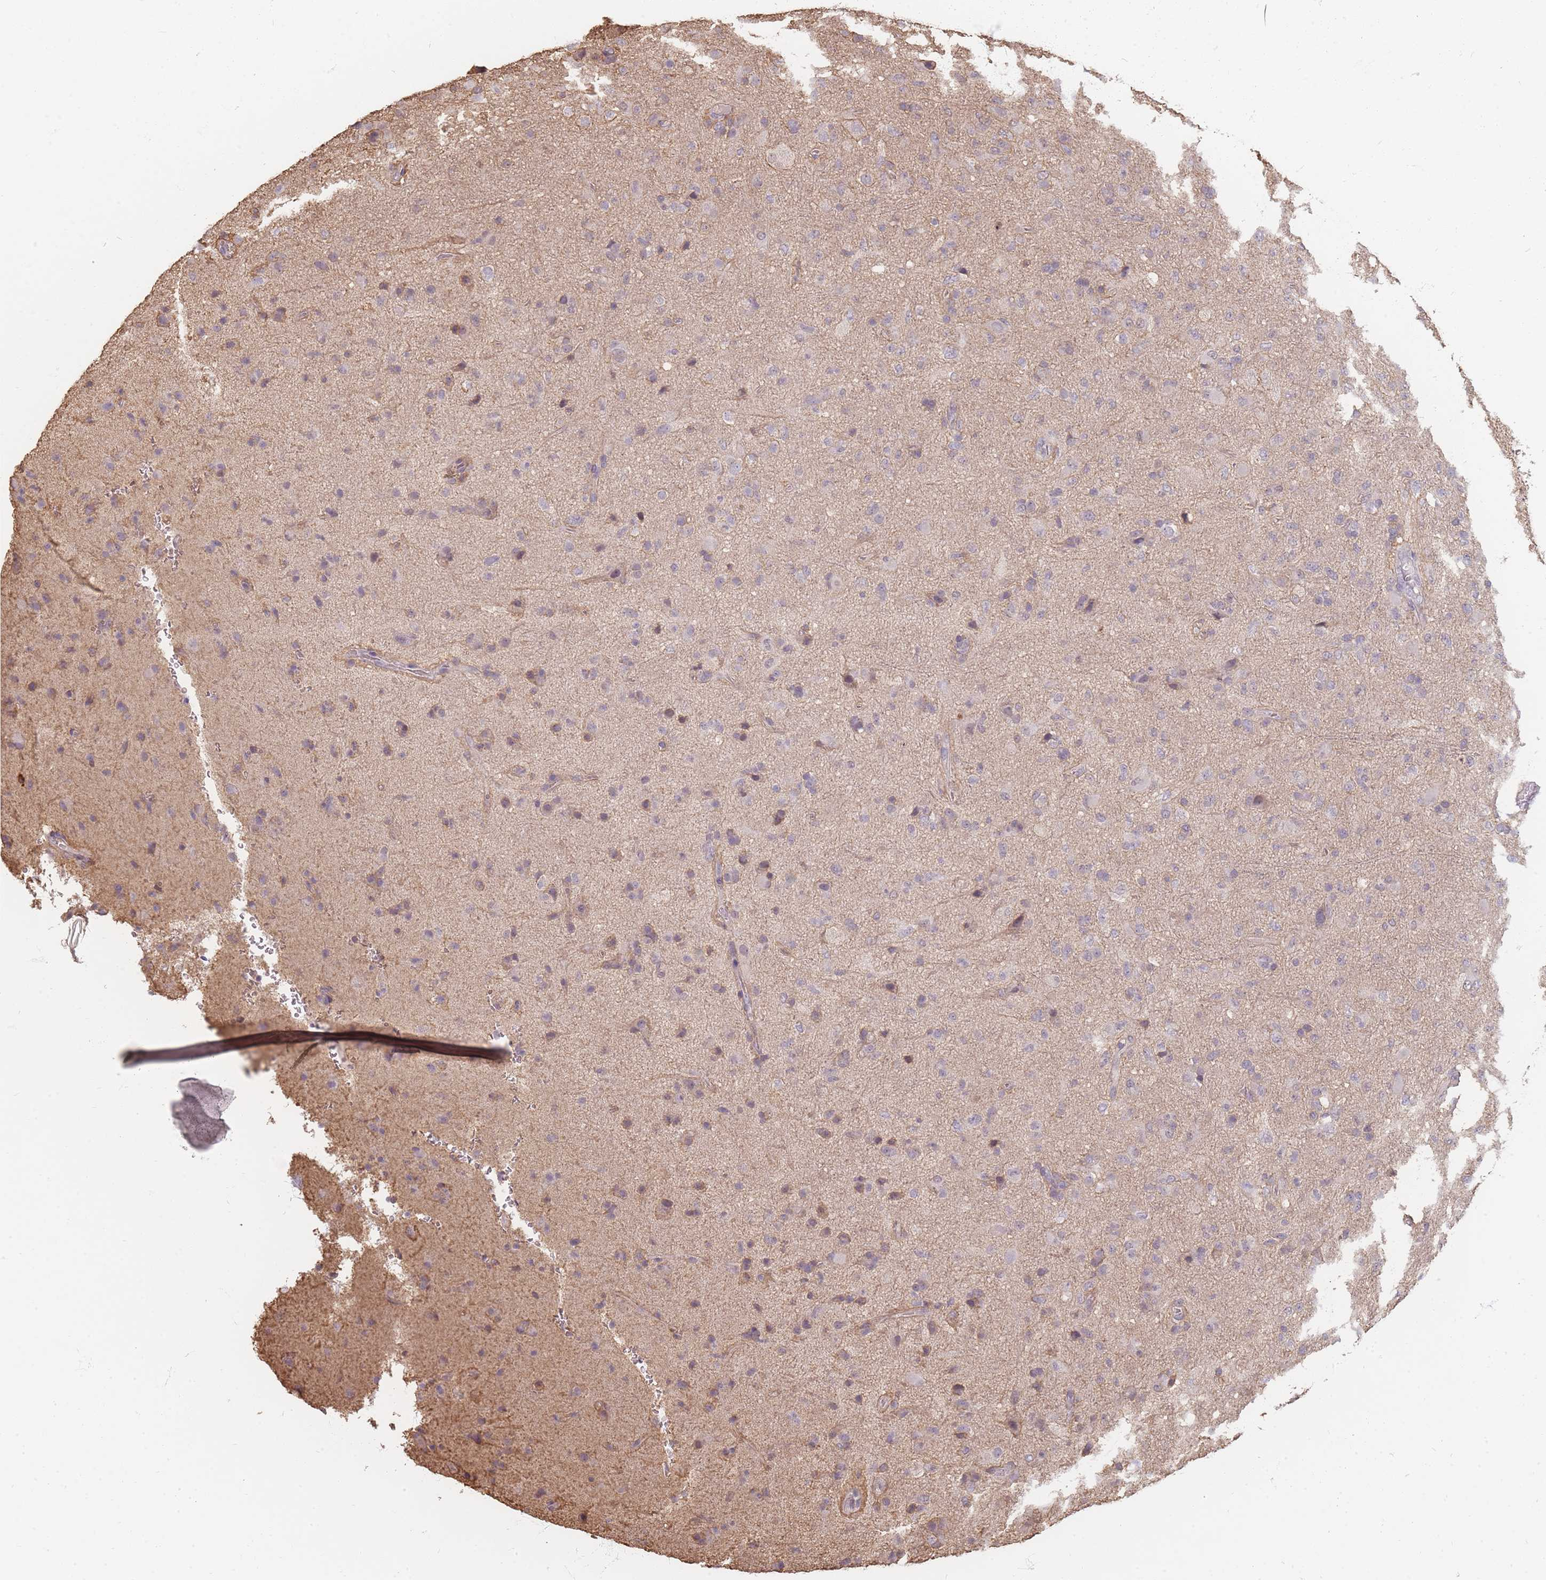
{"staining": {"intensity": "negative", "quantity": "none", "location": "none"}, "tissue": "glioma", "cell_type": "Tumor cells", "image_type": "cancer", "snomed": [{"axis": "morphology", "description": "Glioma, malignant, Low grade"}, {"axis": "topography", "description": "Brain"}], "caption": "DAB immunohistochemical staining of malignant glioma (low-grade) exhibits no significant expression in tumor cells. (DAB (3,3'-diaminobenzidine) immunohistochemistry (IHC) with hematoxylin counter stain).", "gene": "RFTN1", "patient": {"sex": "male", "age": 65}}